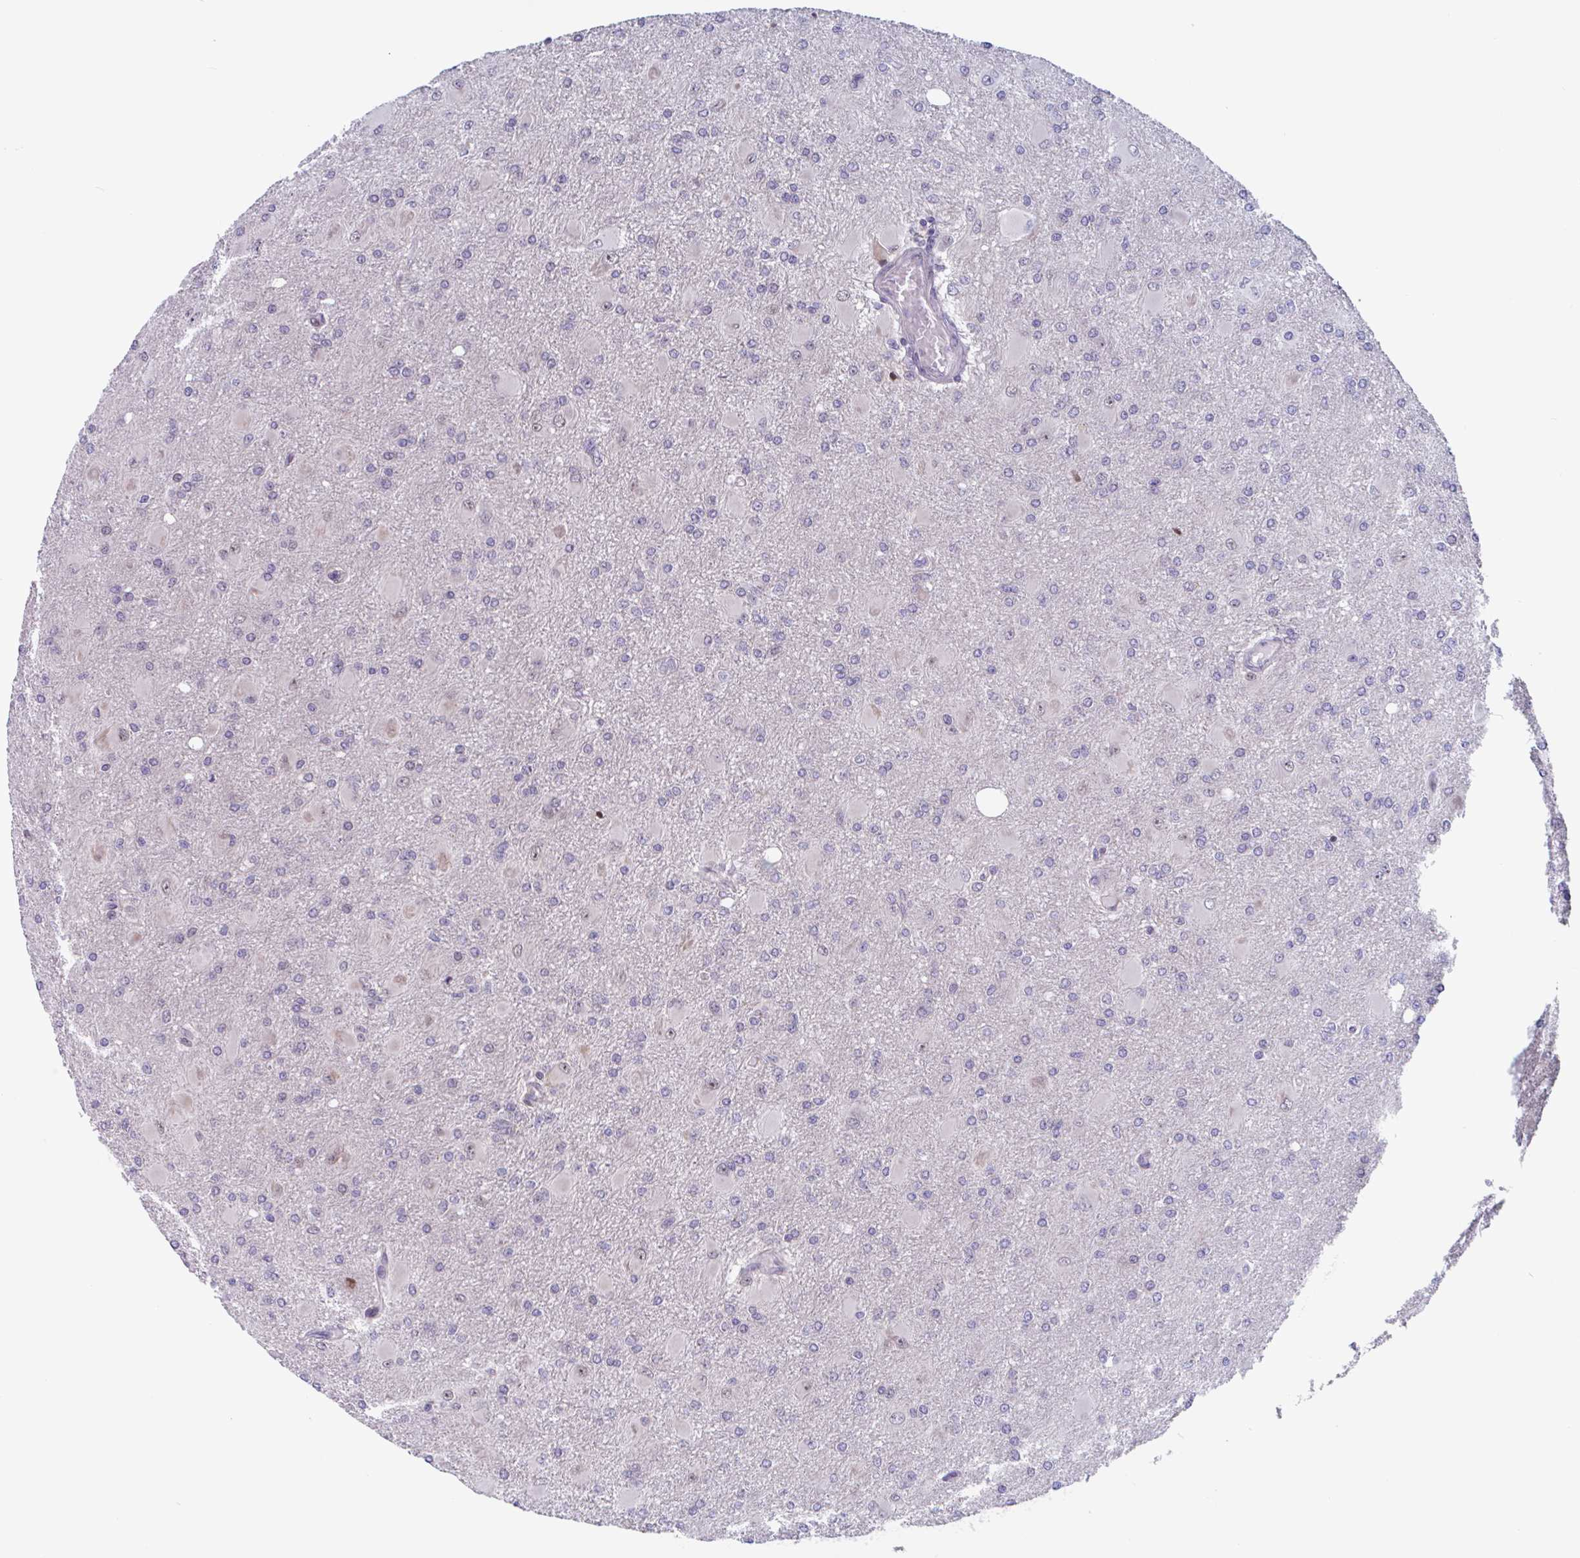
{"staining": {"intensity": "weak", "quantity": "<25%", "location": "nuclear"}, "tissue": "glioma", "cell_type": "Tumor cells", "image_type": "cancer", "snomed": [{"axis": "morphology", "description": "Glioma, malignant, High grade"}, {"axis": "topography", "description": "Brain"}], "caption": "Immunohistochemical staining of human glioma displays no significant staining in tumor cells.", "gene": "DUXA", "patient": {"sex": "male", "age": 67}}